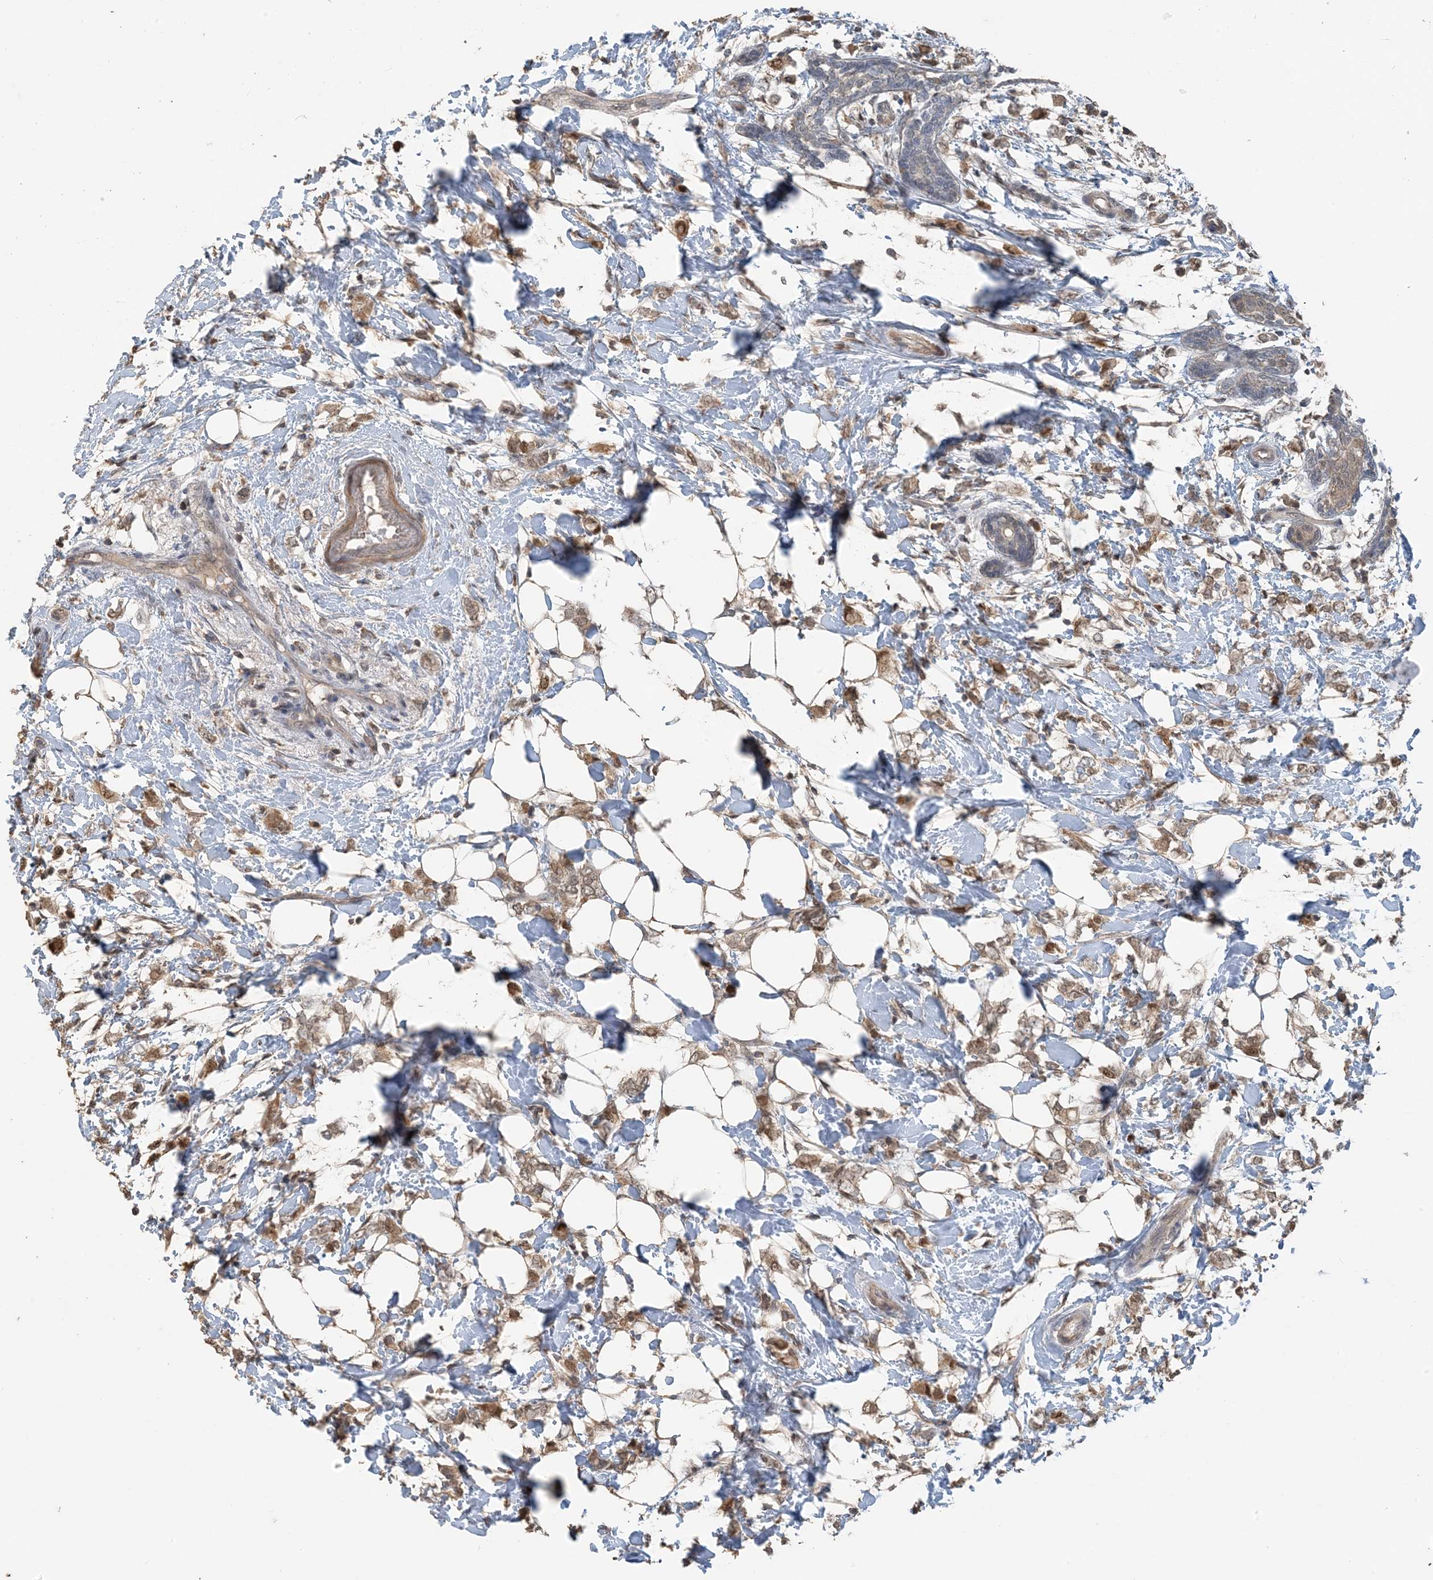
{"staining": {"intensity": "moderate", "quantity": ">75%", "location": "cytoplasmic/membranous,nuclear"}, "tissue": "breast cancer", "cell_type": "Tumor cells", "image_type": "cancer", "snomed": [{"axis": "morphology", "description": "Normal tissue, NOS"}, {"axis": "morphology", "description": "Lobular carcinoma"}, {"axis": "topography", "description": "Breast"}], "caption": "This is a histology image of immunohistochemistry (IHC) staining of breast lobular carcinoma, which shows moderate positivity in the cytoplasmic/membranous and nuclear of tumor cells.", "gene": "ZC3H12A", "patient": {"sex": "female", "age": 47}}